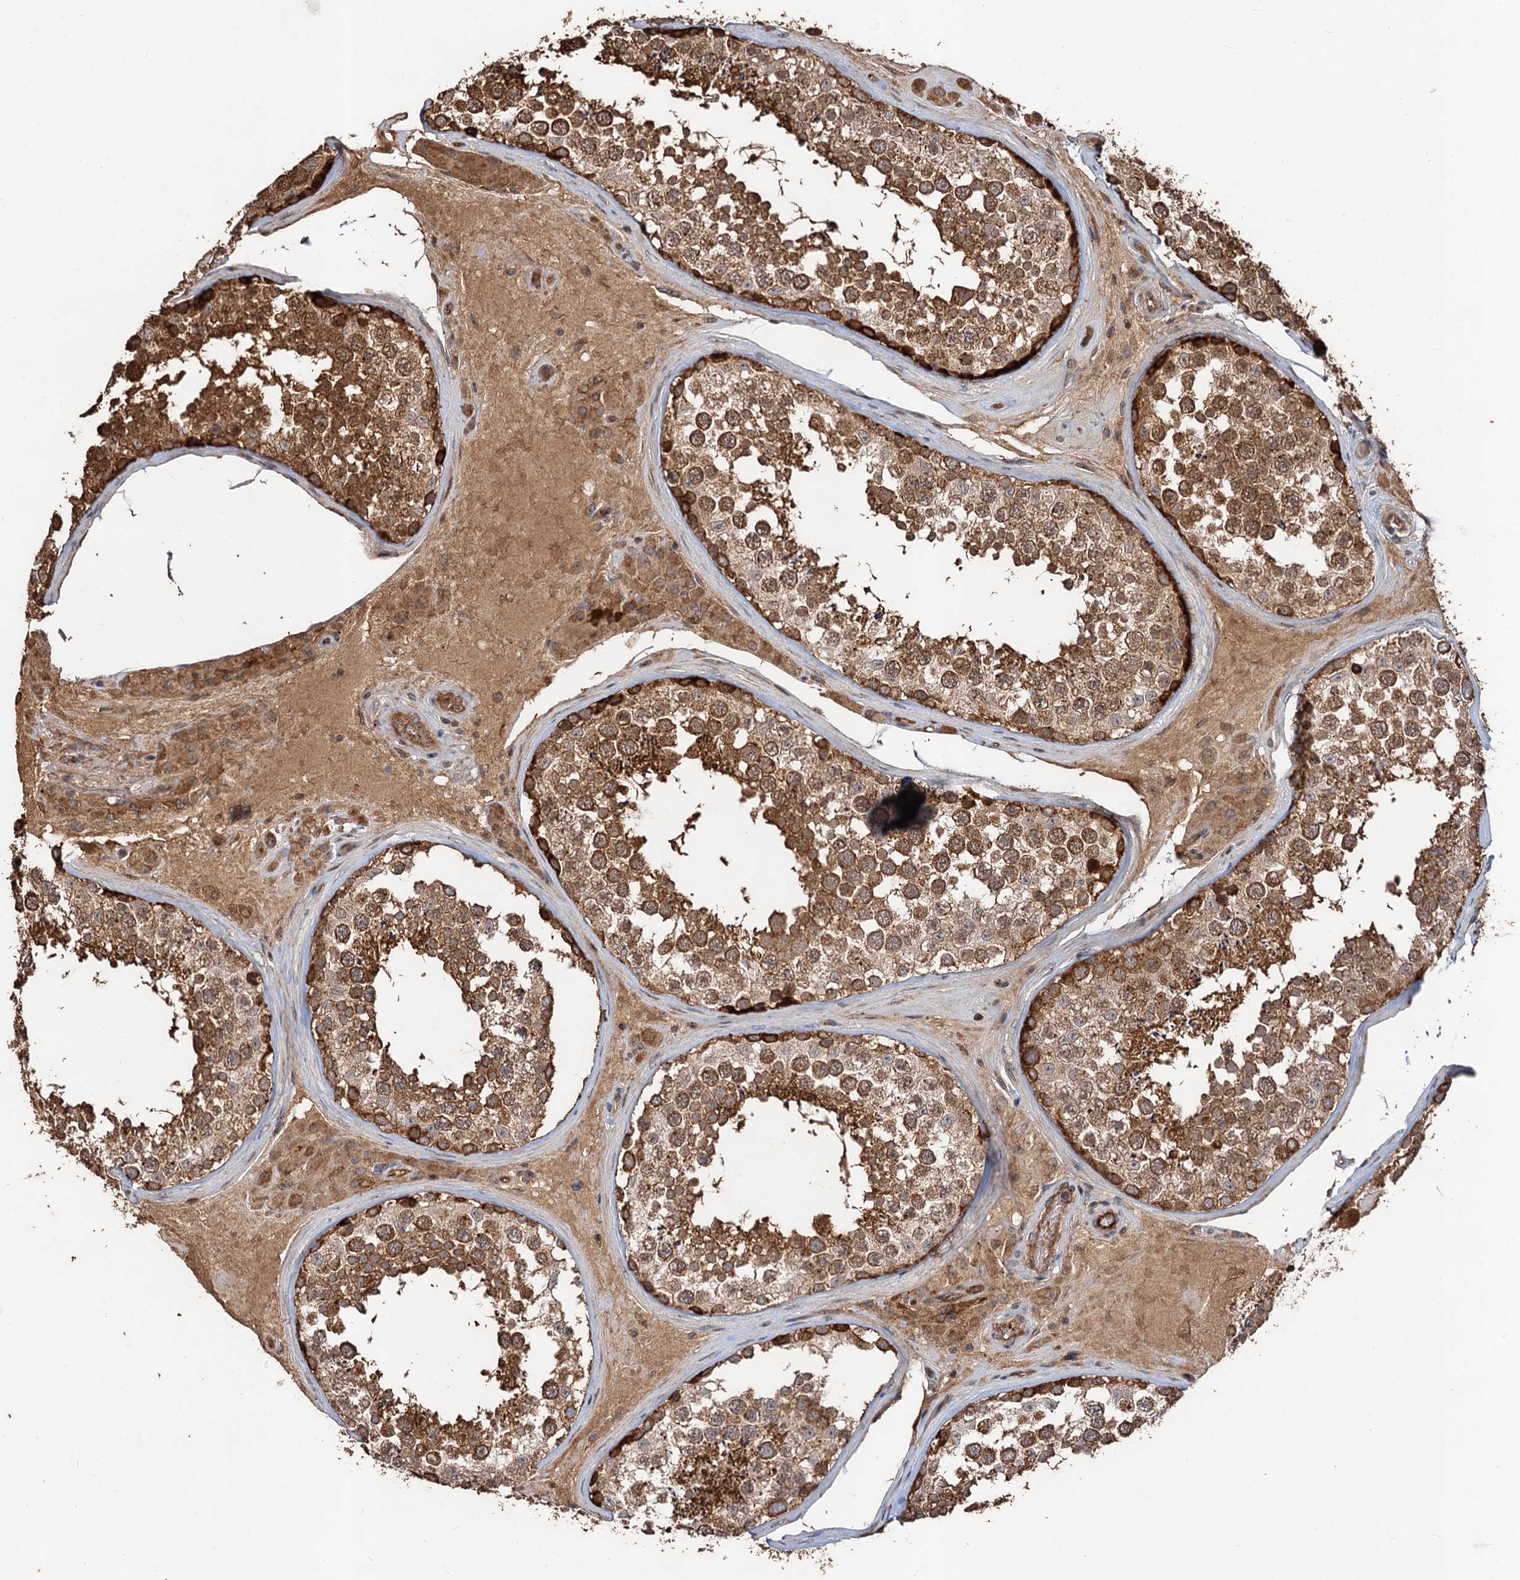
{"staining": {"intensity": "strong", "quantity": ">75%", "location": "cytoplasmic/membranous"}, "tissue": "testis", "cell_type": "Cells in seminiferous ducts", "image_type": "normal", "snomed": [{"axis": "morphology", "description": "Normal tissue, NOS"}, {"axis": "topography", "description": "Testis"}], "caption": "Testis stained with immunohistochemistry (IHC) demonstrates strong cytoplasmic/membranous positivity in approximately >75% of cells in seminiferous ducts.", "gene": "DEXI", "patient": {"sex": "male", "age": 46}}